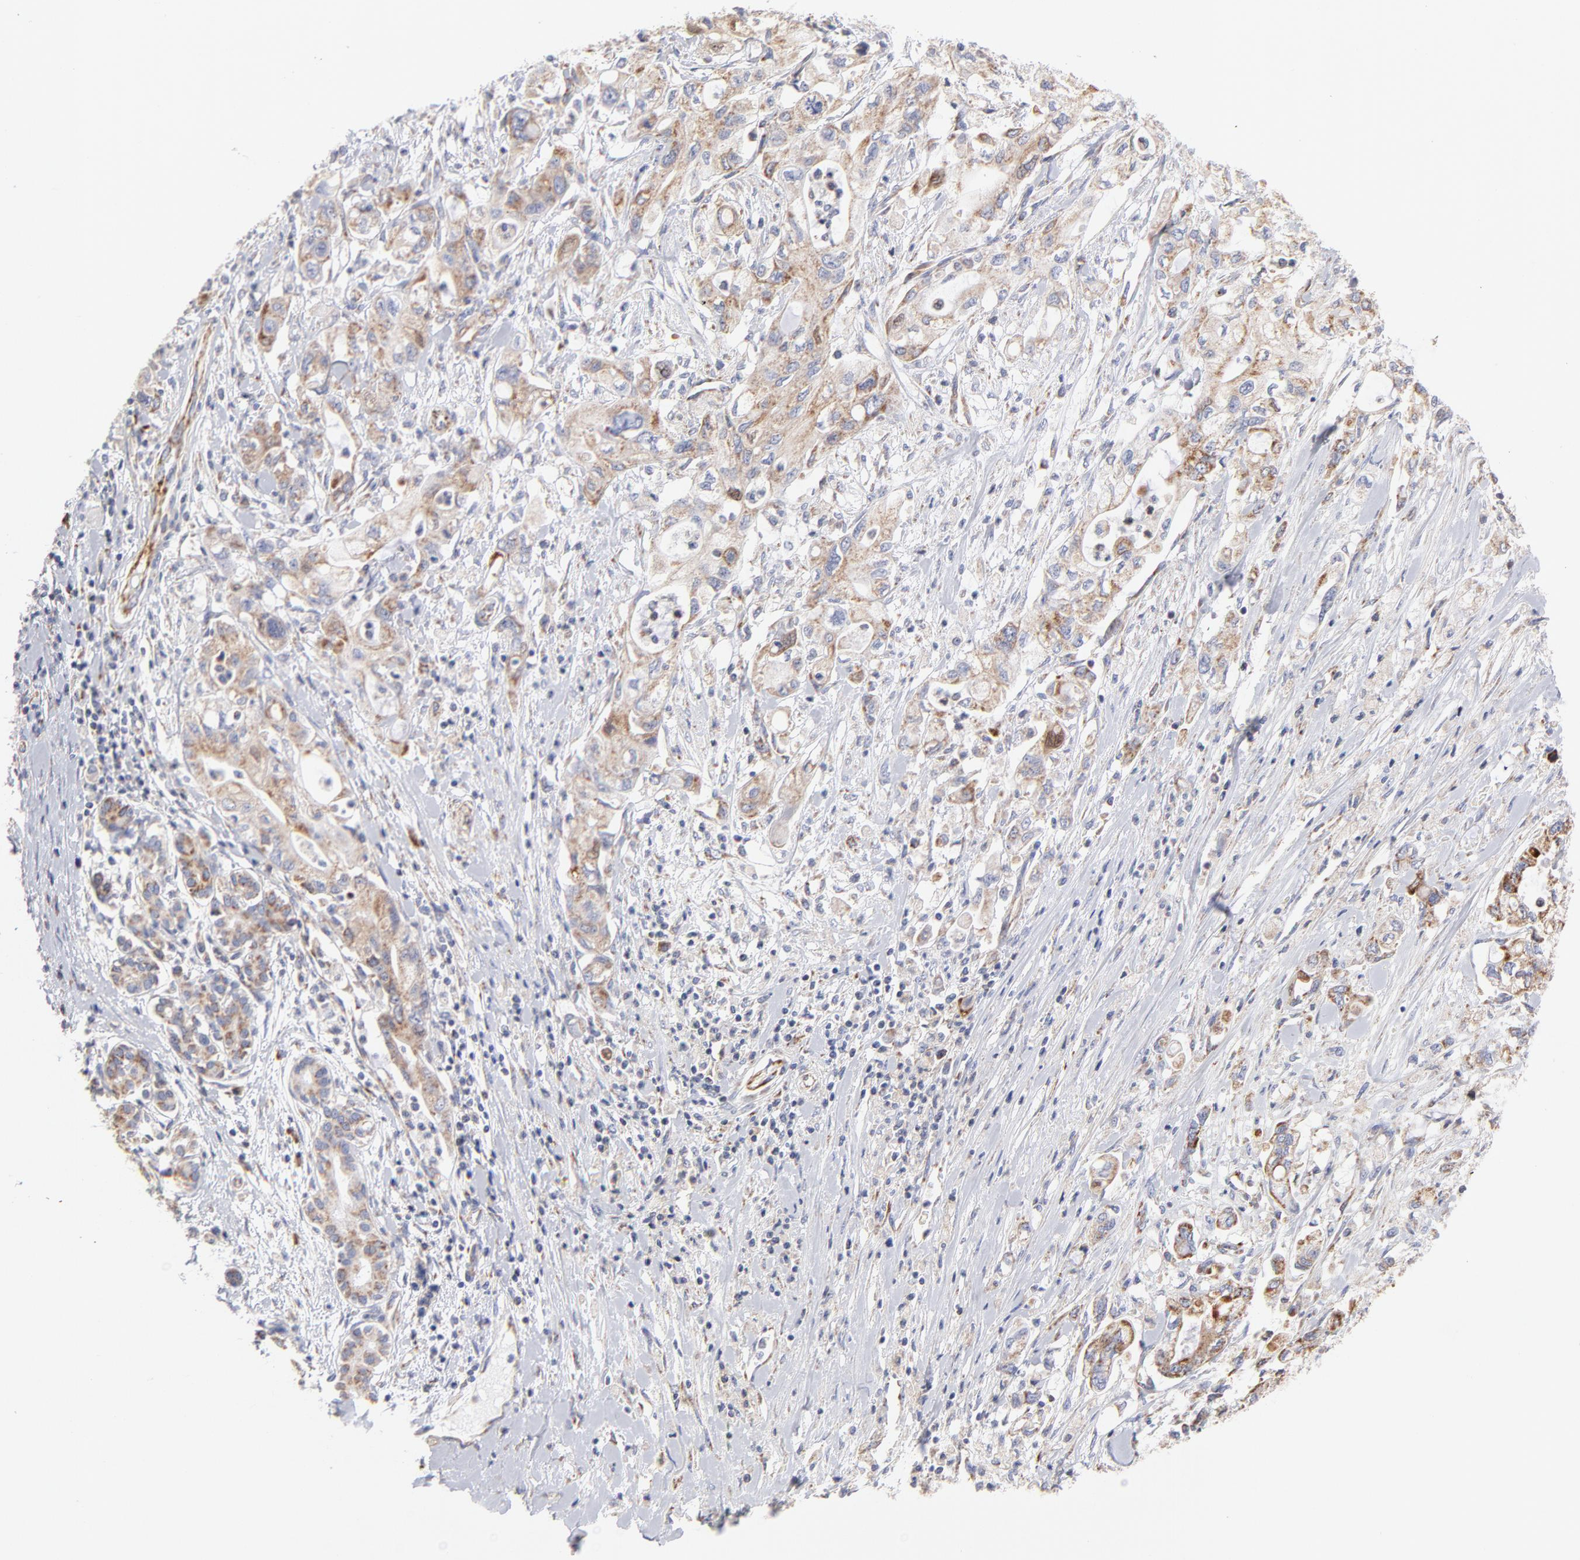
{"staining": {"intensity": "weak", "quantity": "<25%", "location": "cytoplasmic/membranous"}, "tissue": "pancreatic cancer", "cell_type": "Tumor cells", "image_type": "cancer", "snomed": [{"axis": "morphology", "description": "Adenocarcinoma, NOS"}, {"axis": "topography", "description": "Pancreas"}], "caption": "This is an IHC photomicrograph of pancreatic cancer (adenocarcinoma). There is no positivity in tumor cells.", "gene": "TIMM8A", "patient": {"sex": "male", "age": 79}}